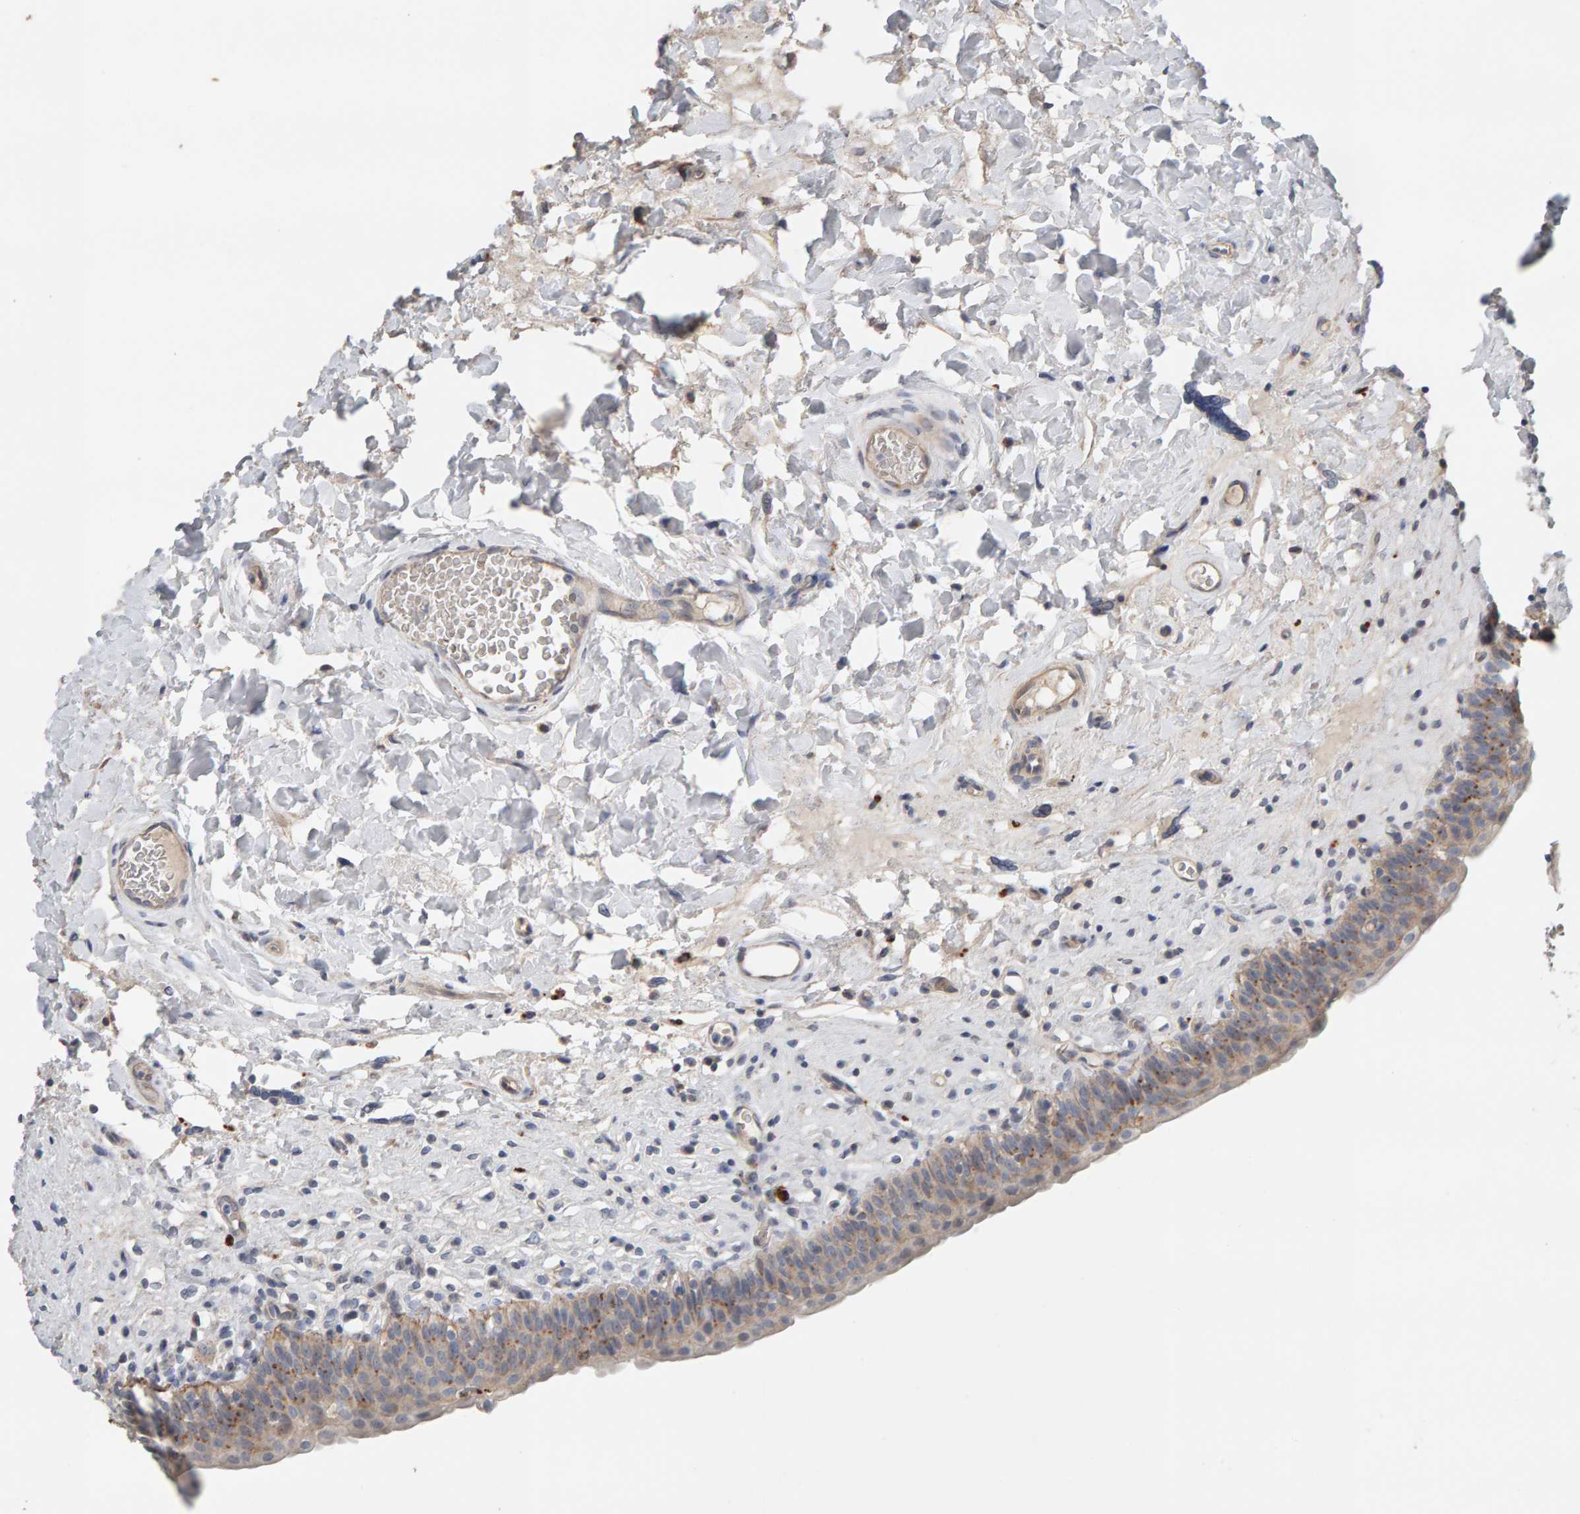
{"staining": {"intensity": "weak", "quantity": "25%-75%", "location": "cytoplasmic/membranous"}, "tissue": "urinary bladder", "cell_type": "Urothelial cells", "image_type": "normal", "snomed": [{"axis": "morphology", "description": "Normal tissue, NOS"}, {"axis": "topography", "description": "Urinary bladder"}], "caption": "IHC (DAB) staining of normal urinary bladder demonstrates weak cytoplasmic/membranous protein positivity in approximately 25%-75% of urothelial cells. The protein is shown in brown color, while the nuclei are stained blue.", "gene": "IPPK", "patient": {"sex": "male", "age": 83}}